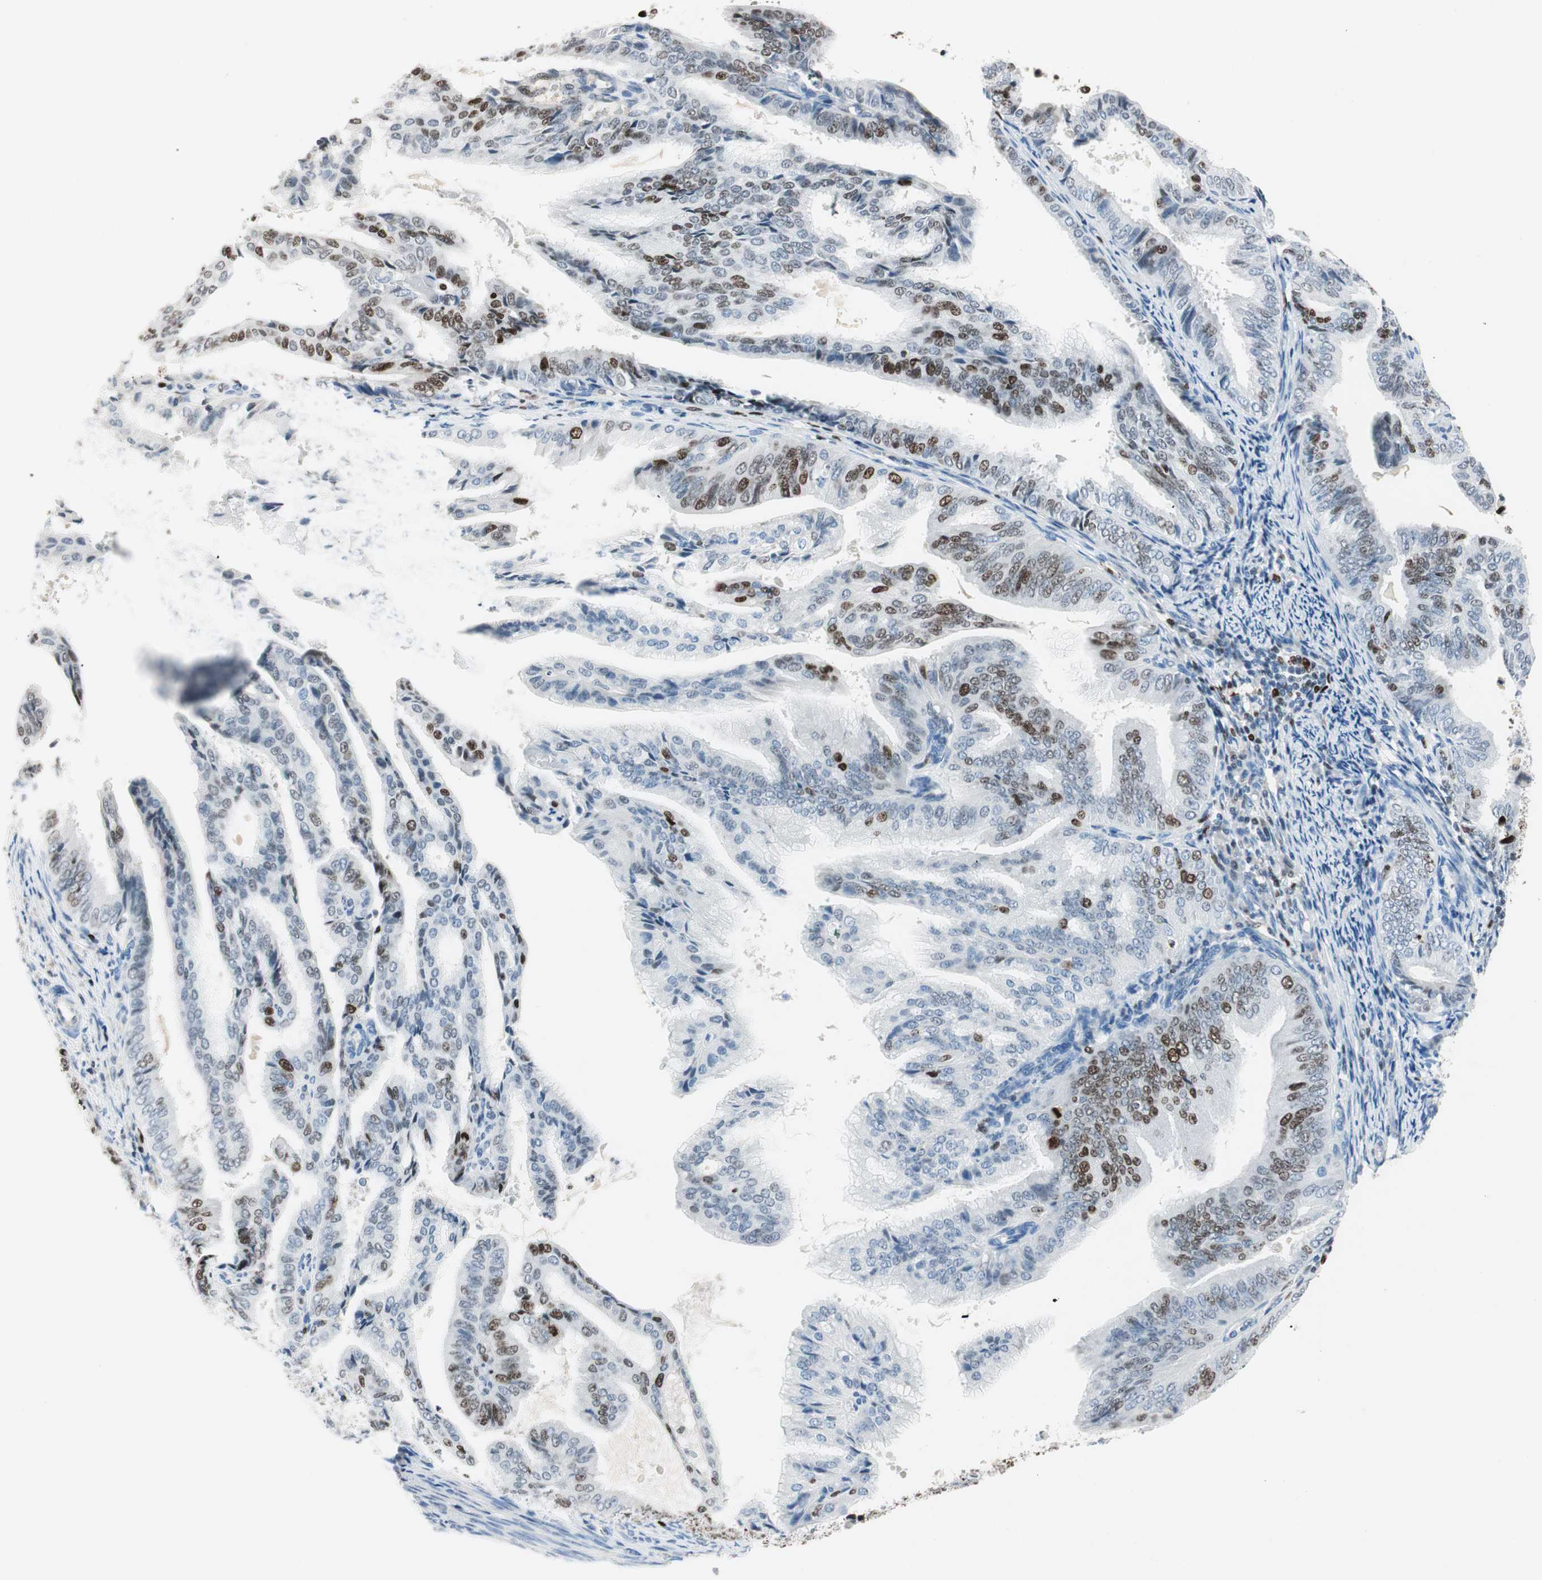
{"staining": {"intensity": "moderate", "quantity": "25%-75%", "location": "nuclear"}, "tissue": "endometrial cancer", "cell_type": "Tumor cells", "image_type": "cancer", "snomed": [{"axis": "morphology", "description": "Adenocarcinoma, NOS"}, {"axis": "topography", "description": "Endometrium"}], "caption": "This micrograph shows endometrial adenocarcinoma stained with immunohistochemistry to label a protein in brown. The nuclear of tumor cells show moderate positivity for the protein. Nuclei are counter-stained blue.", "gene": "EZH2", "patient": {"sex": "female", "age": 58}}